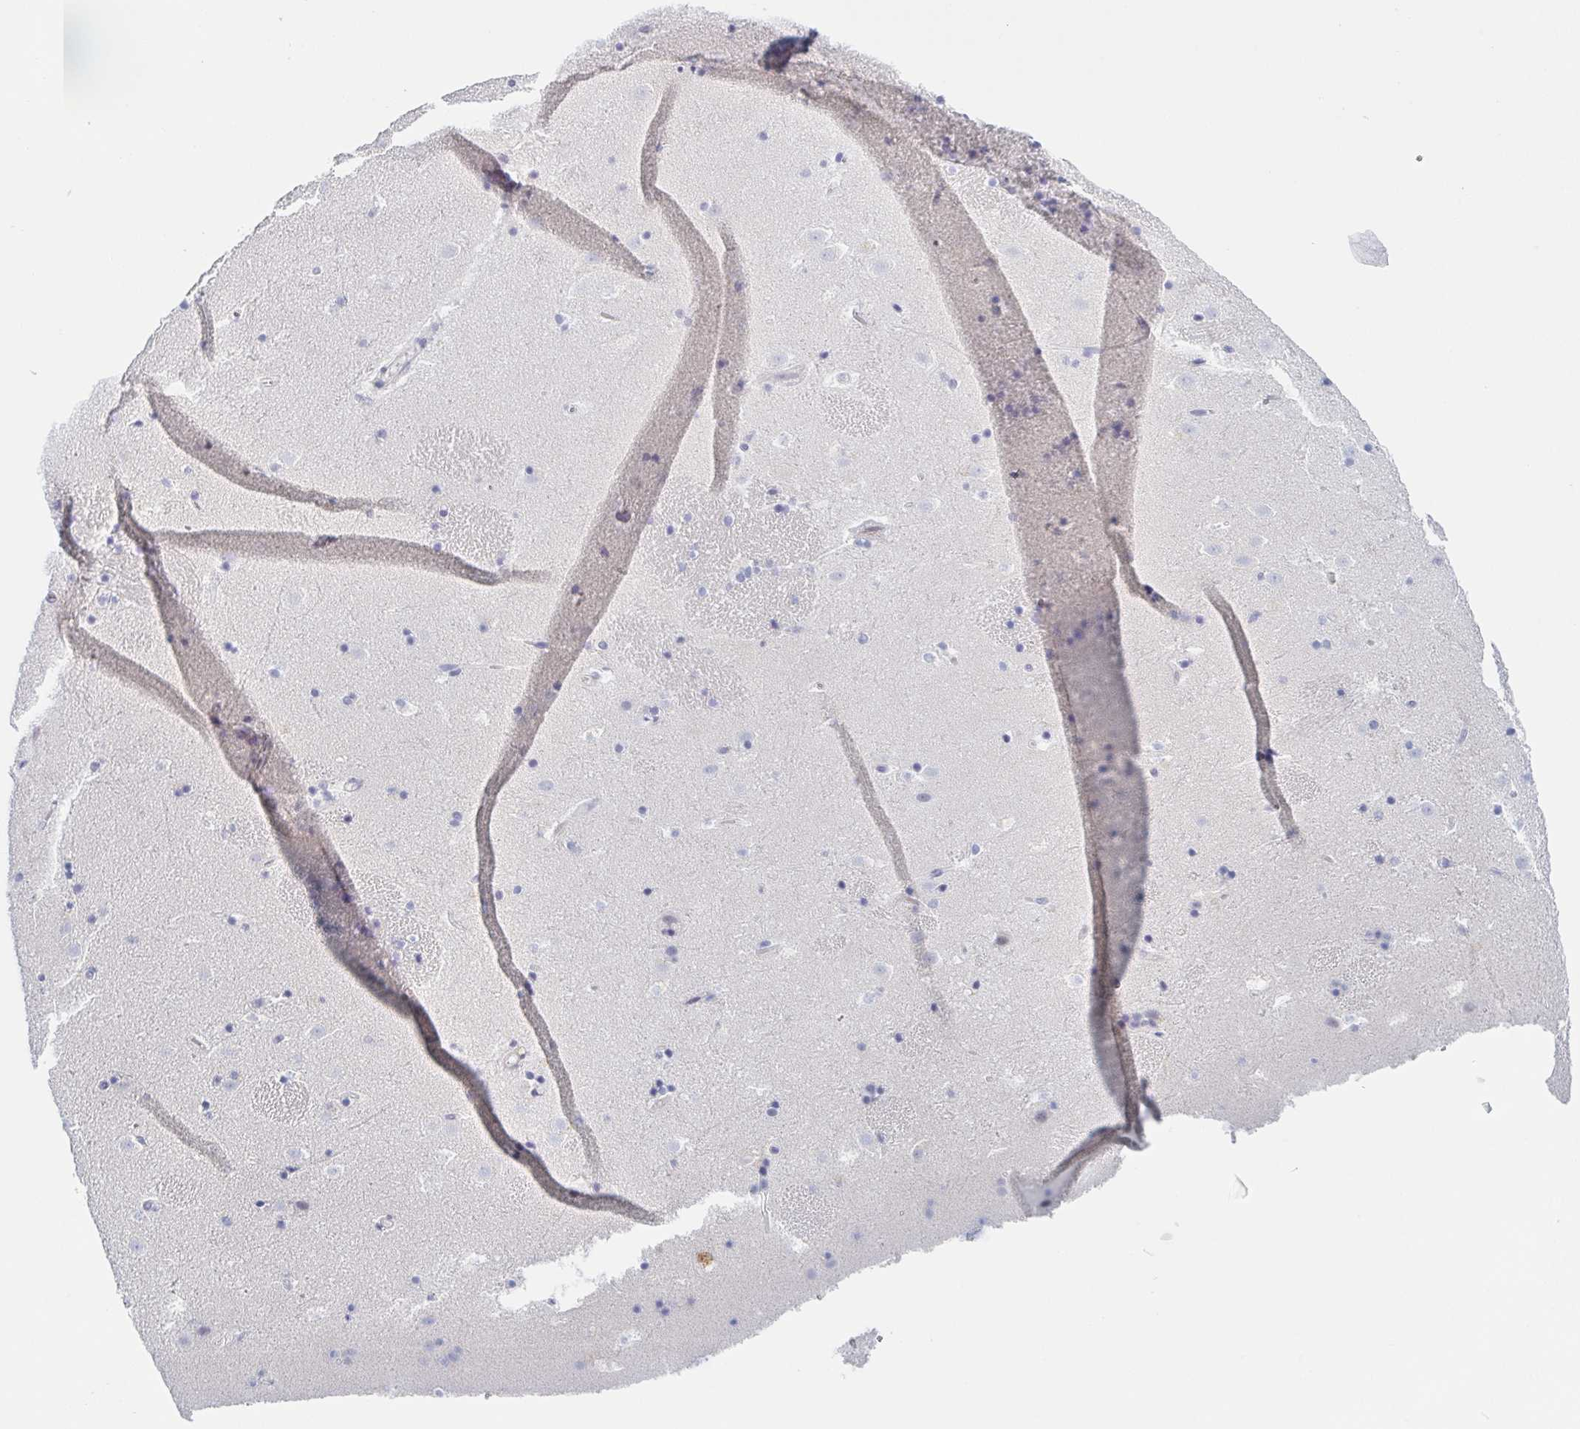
{"staining": {"intensity": "negative", "quantity": "none", "location": "none"}, "tissue": "caudate", "cell_type": "Glial cells", "image_type": "normal", "snomed": [{"axis": "morphology", "description": "Normal tissue, NOS"}, {"axis": "topography", "description": "Lateral ventricle wall"}], "caption": "The image demonstrates no significant staining in glial cells of caudate.", "gene": "RHOV", "patient": {"sex": "male", "age": 37}}